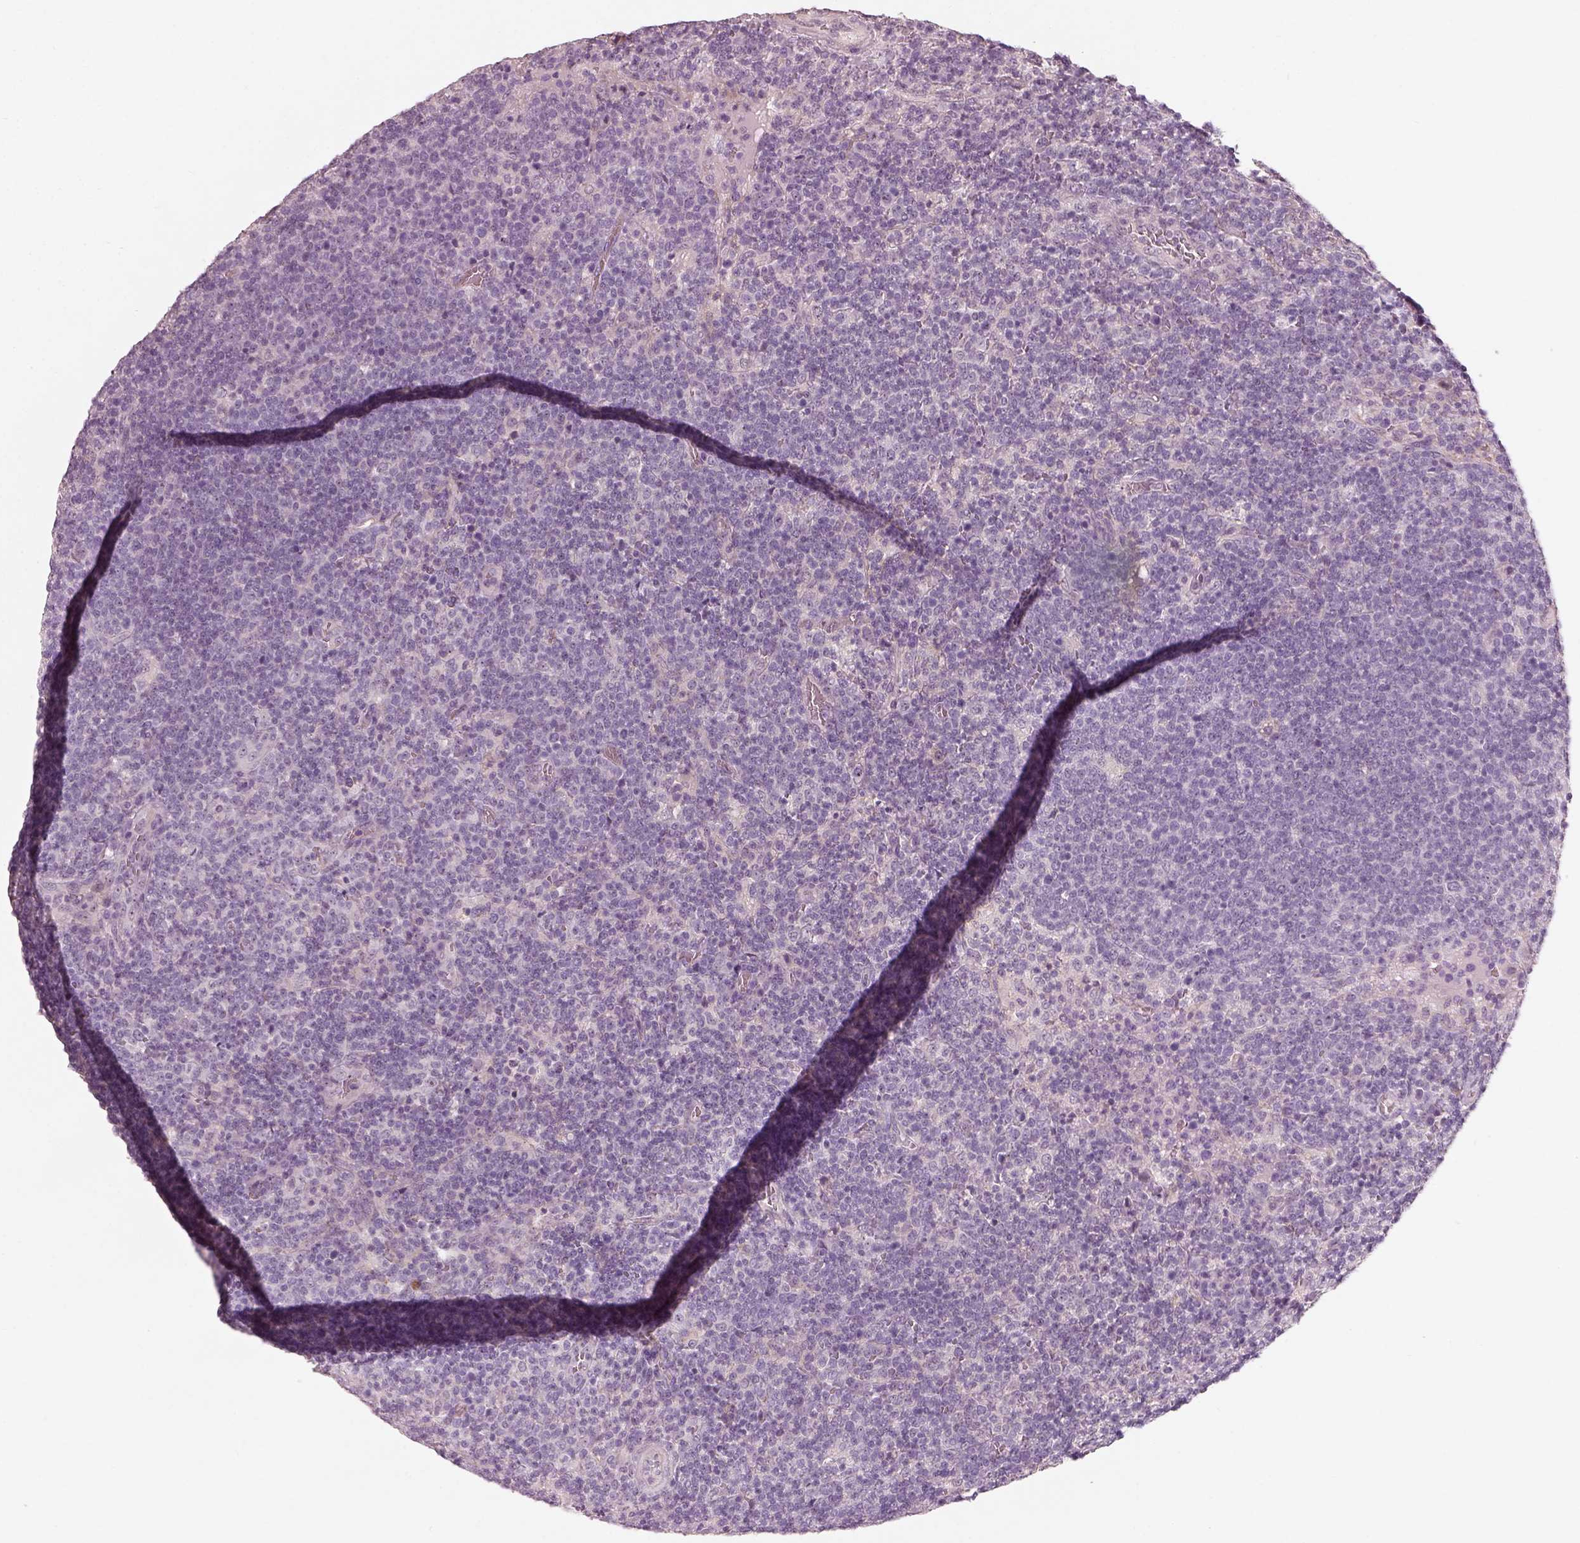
{"staining": {"intensity": "negative", "quantity": "none", "location": "none"}, "tissue": "lymphoma", "cell_type": "Tumor cells", "image_type": "cancer", "snomed": [{"axis": "morphology", "description": "Malignant lymphoma, non-Hodgkin's type, High grade"}, {"axis": "topography", "description": "Lymph node"}], "caption": "Protein analysis of high-grade malignant lymphoma, non-Hodgkin's type reveals no significant positivity in tumor cells. (DAB immunohistochemistry with hematoxylin counter stain).", "gene": "CDS1", "patient": {"sex": "male", "age": 61}}